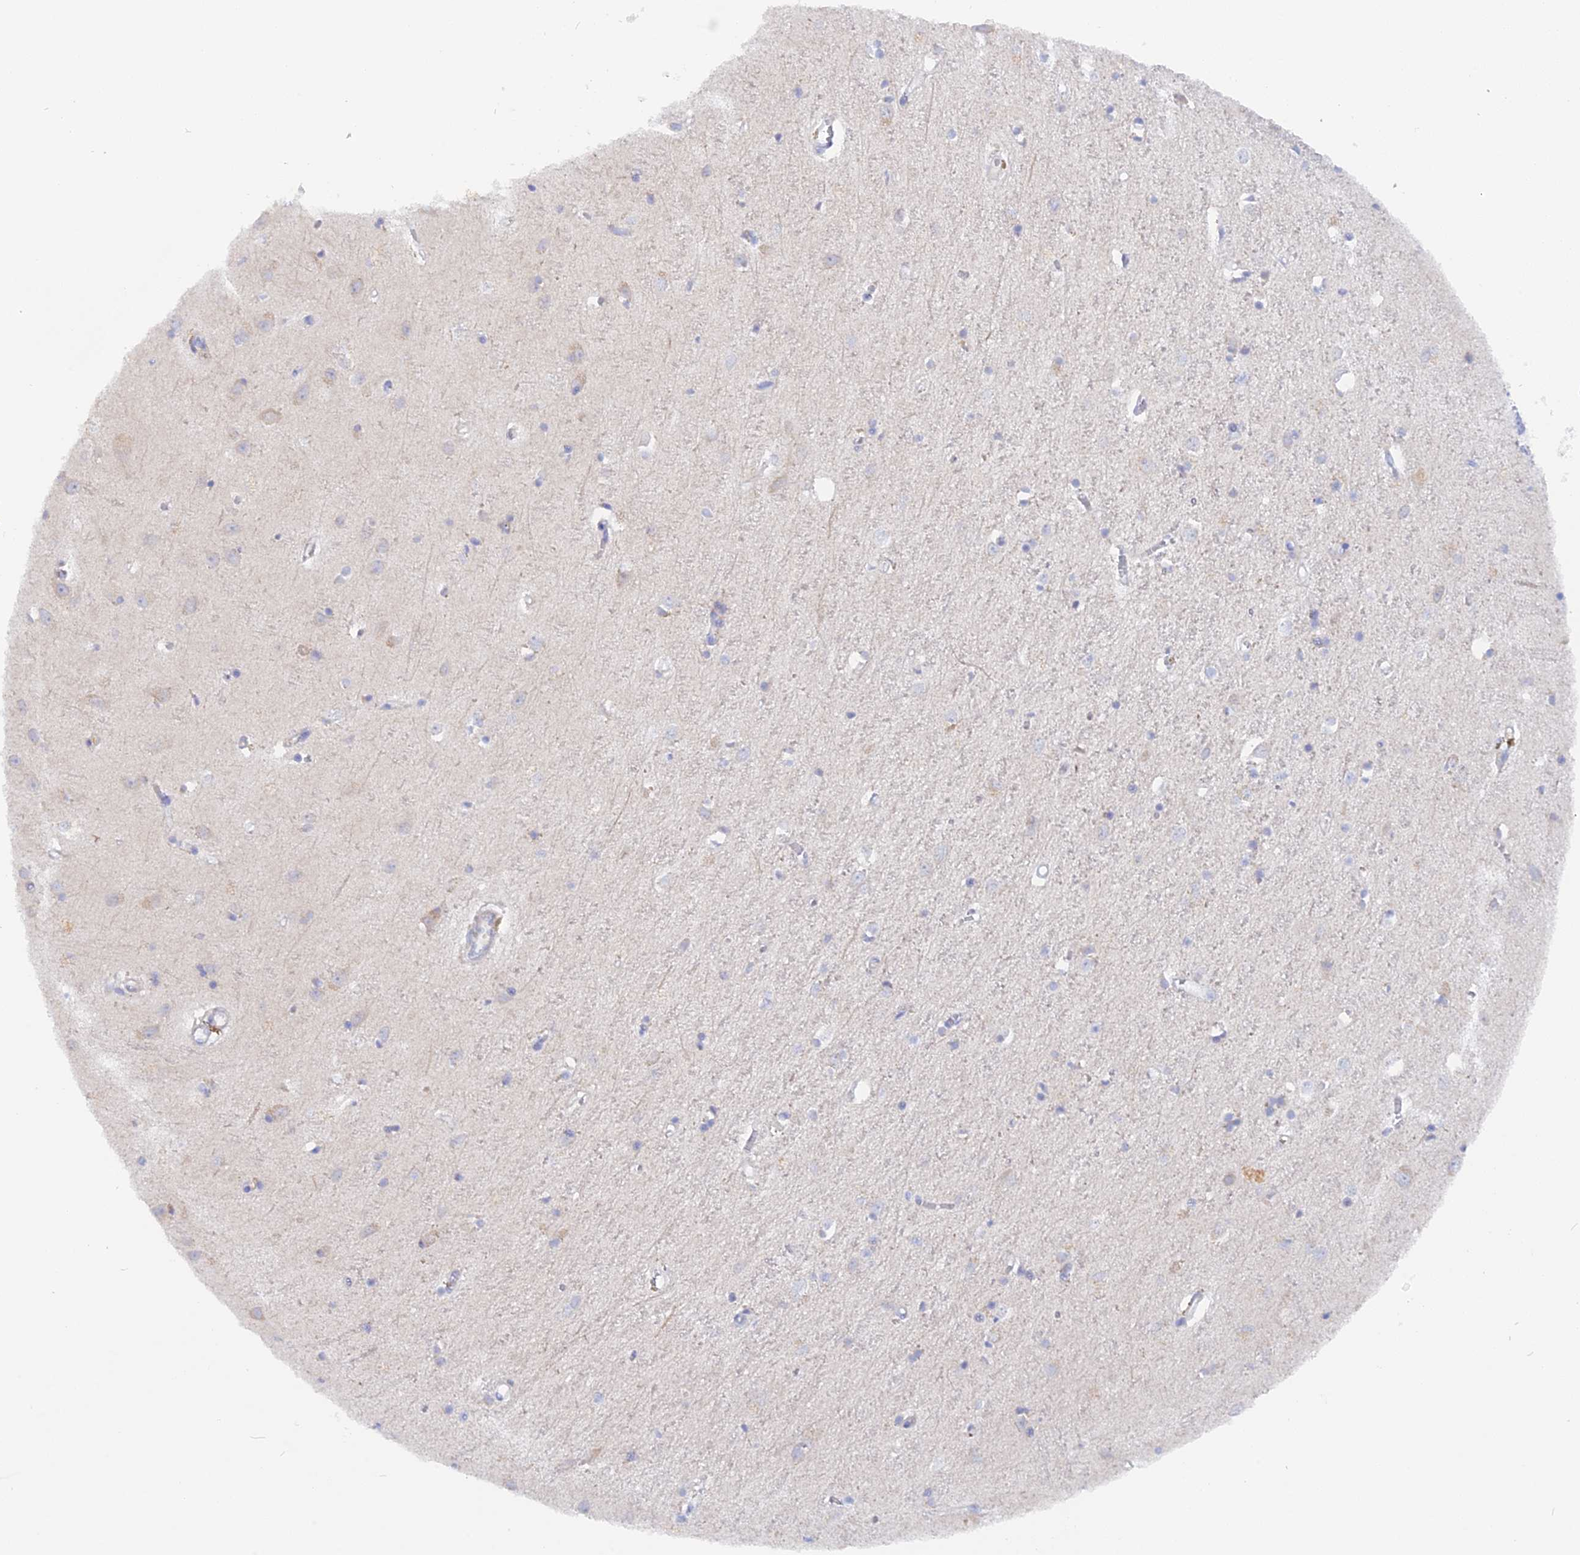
{"staining": {"intensity": "weak", "quantity": "25%-75%", "location": "cytoplasmic/membranous"}, "tissue": "cerebral cortex", "cell_type": "Endothelial cells", "image_type": "normal", "snomed": [{"axis": "morphology", "description": "Normal tissue, NOS"}, {"axis": "topography", "description": "Cerebral cortex"}], "caption": "This is an image of immunohistochemistry (IHC) staining of benign cerebral cortex, which shows weak expression in the cytoplasmic/membranous of endothelial cells.", "gene": "DACT3", "patient": {"sex": "female", "age": 64}}